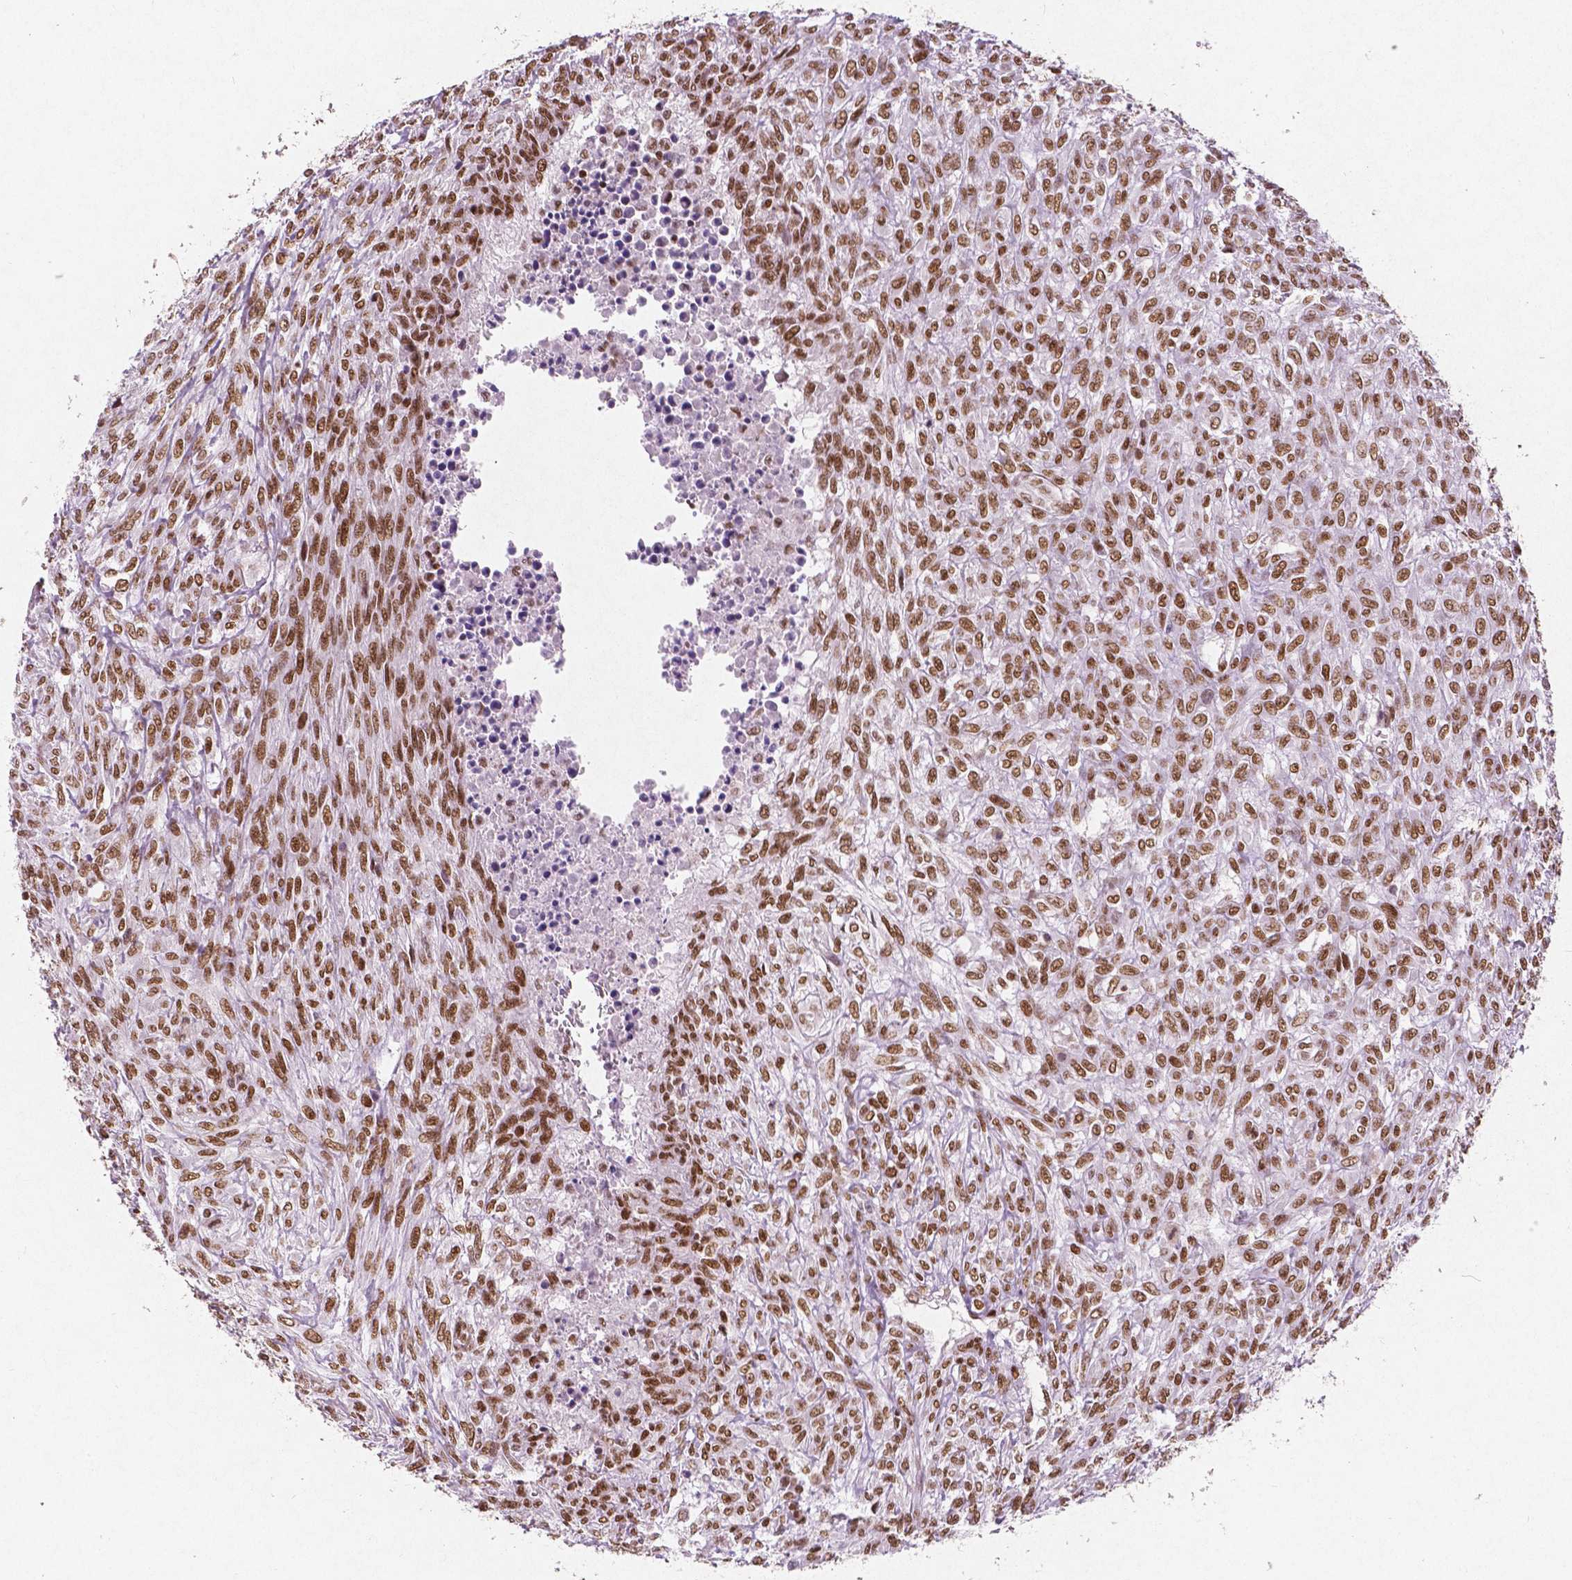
{"staining": {"intensity": "moderate", "quantity": ">75%", "location": "nuclear"}, "tissue": "renal cancer", "cell_type": "Tumor cells", "image_type": "cancer", "snomed": [{"axis": "morphology", "description": "Adenocarcinoma, NOS"}, {"axis": "topography", "description": "Kidney"}], "caption": "High-magnification brightfield microscopy of adenocarcinoma (renal) stained with DAB (brown) and counterstained with hematoxylin (blue). tumor cells exhibit moderate nuclear positivity is appreciated in approximately>75% of cells.", "gene": "BRD4", "patient": {"sex": "male", "age": 58}}